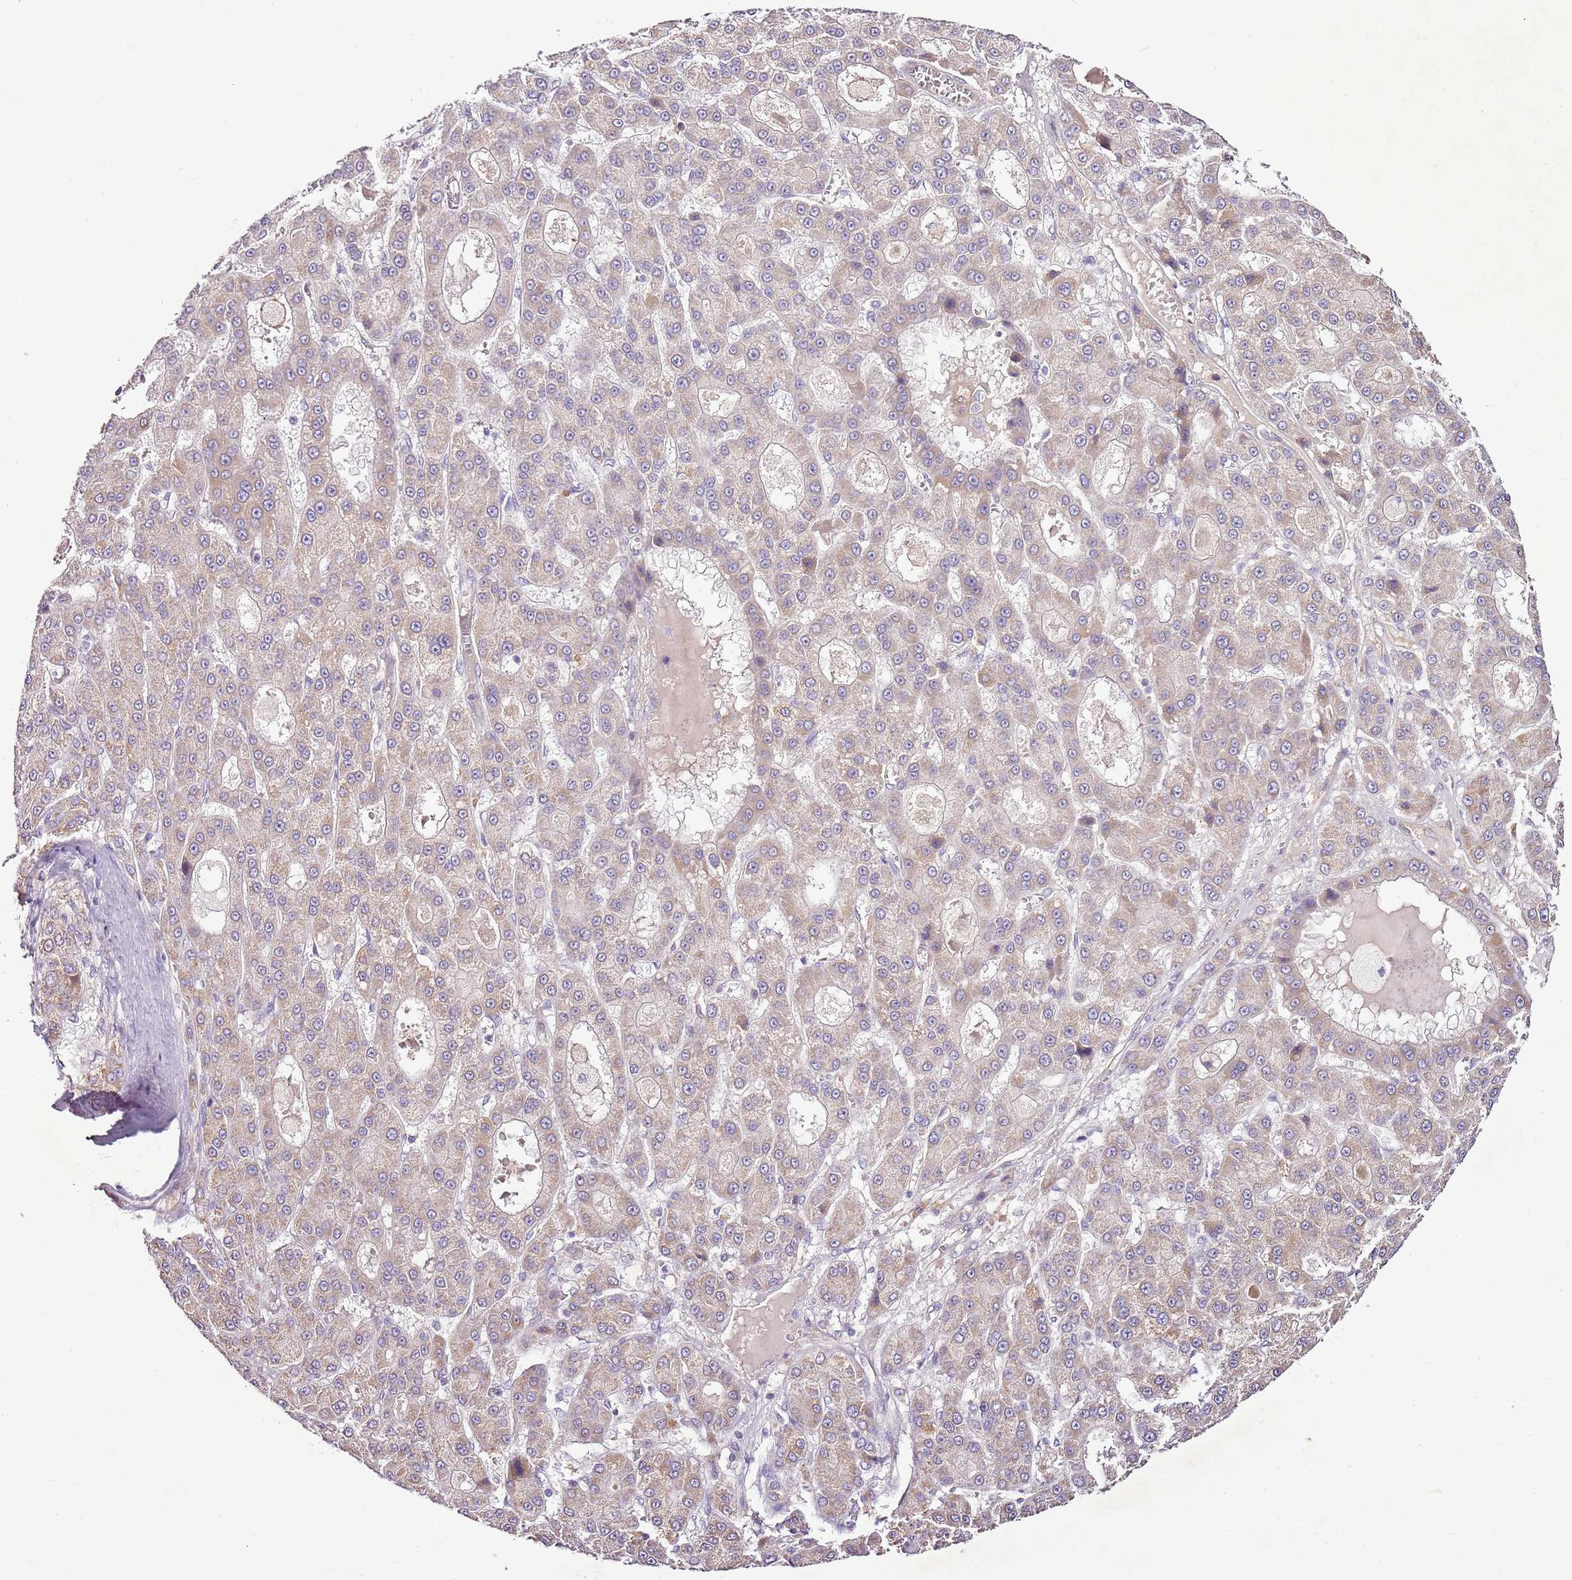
{"staining": {"intensity": "weak", "quantity": "<25%", "location": "cytoplasmic/membranous"}, "tissue": "liver cancer", "cell_type": "Tumor cells", "image_type": "cancer", "snomed": [{"axis": "morphology", "description": "Carcinoma, Hepatocellular, NOS"}, {"axis": "topography", "description": "Liver"}], "caption": "Tumor cells show no significant protein positivity in liver cancer.", "gene": "CMKLR1", "patient": {"sex": "male", "age": 70}}